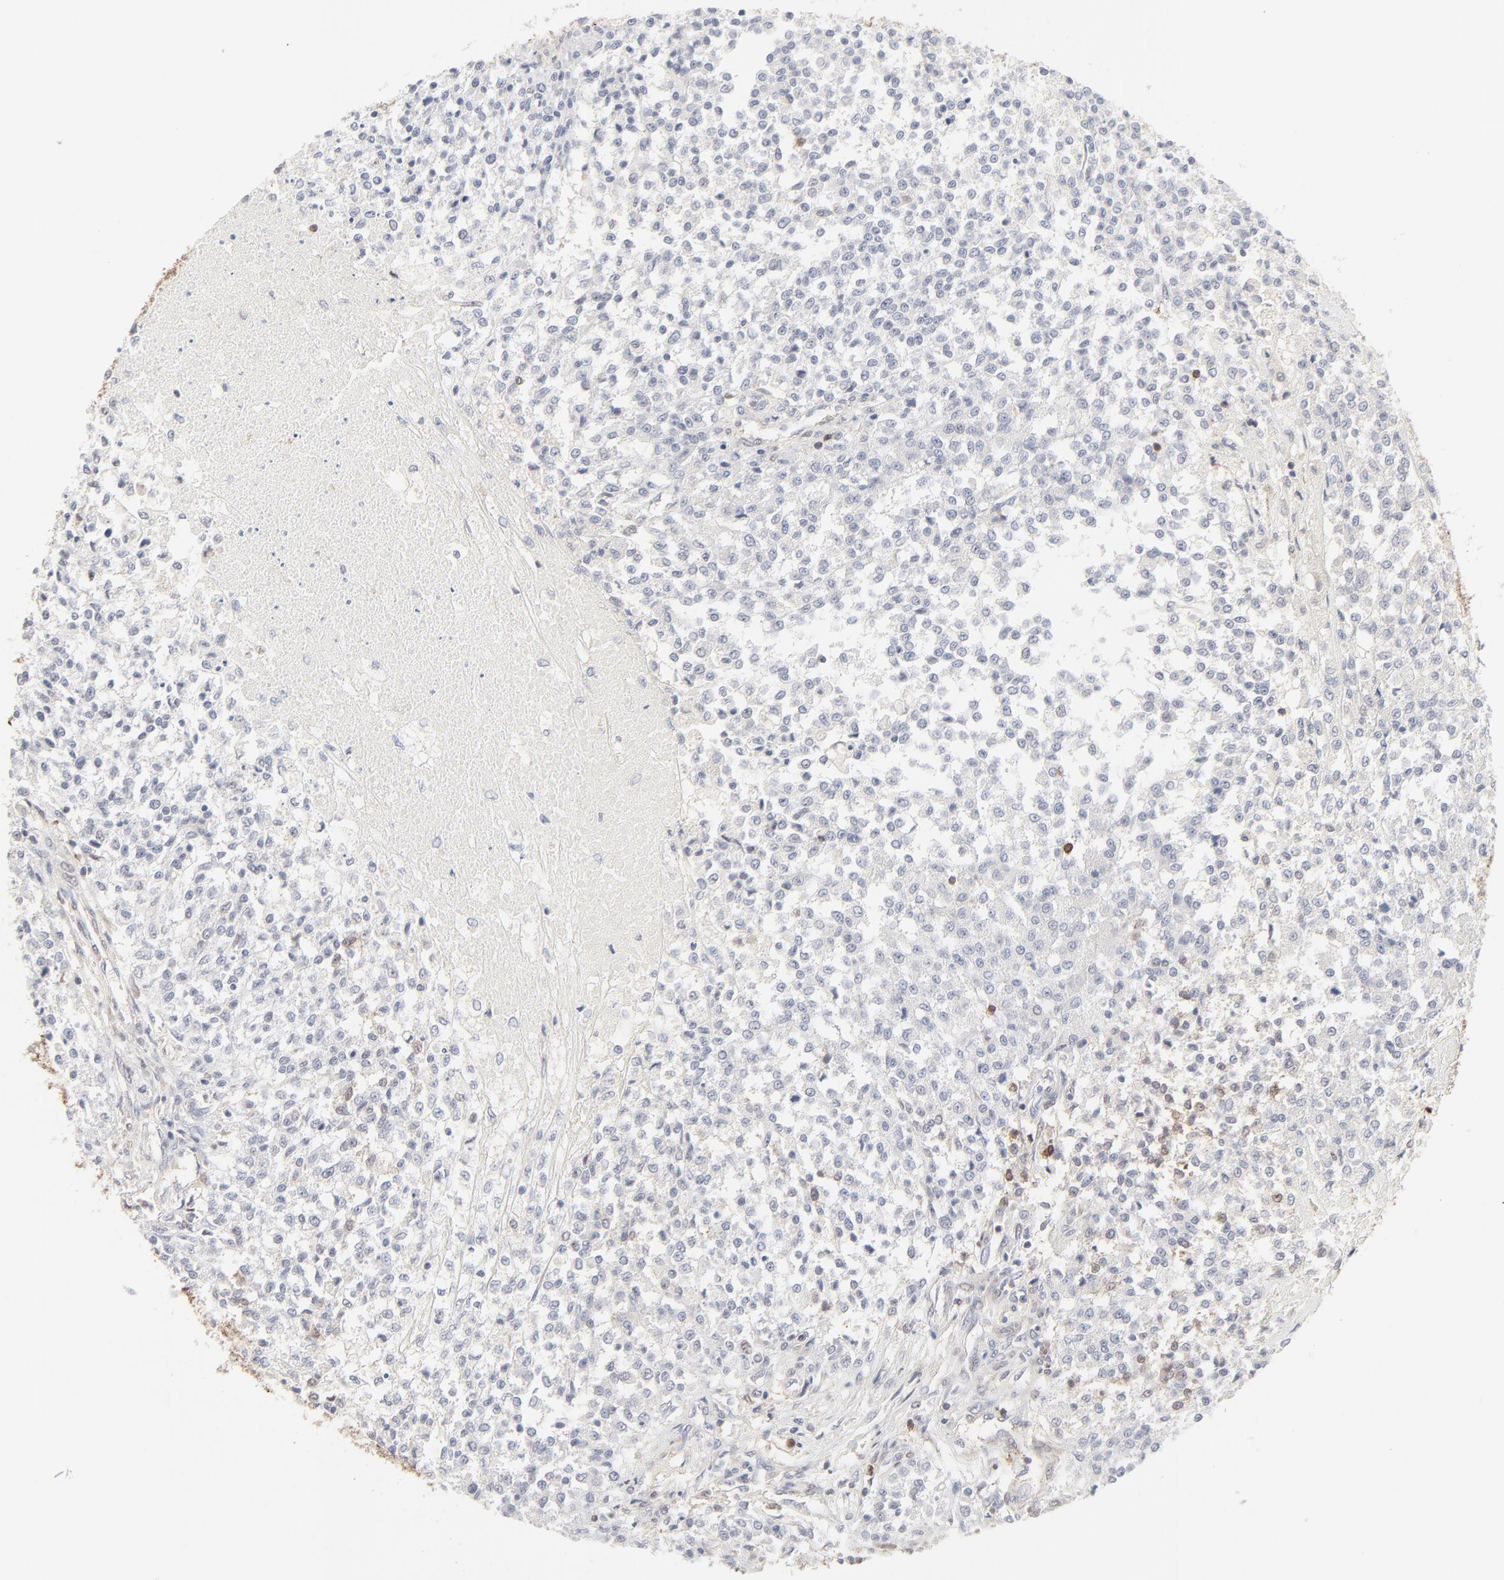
{"staining": {"intensity": "negative", "quantity": "none", "location": "none"}, "tissue": "testis cancer", "cell_type": "Tumor cells", "image_type": "cancer", "snomed": [{"axis": "morphology", "description": "Seminoma, NOS"}, {"axis": "topography", "description": "Testis"}], "caption": "This is an immunohistochemistry (IHC) histopathology image of human testis seminoma. There is no positivity in tumor cells.", "gene": "CDK6", "patient": {"sex": "male", "age": 59}}